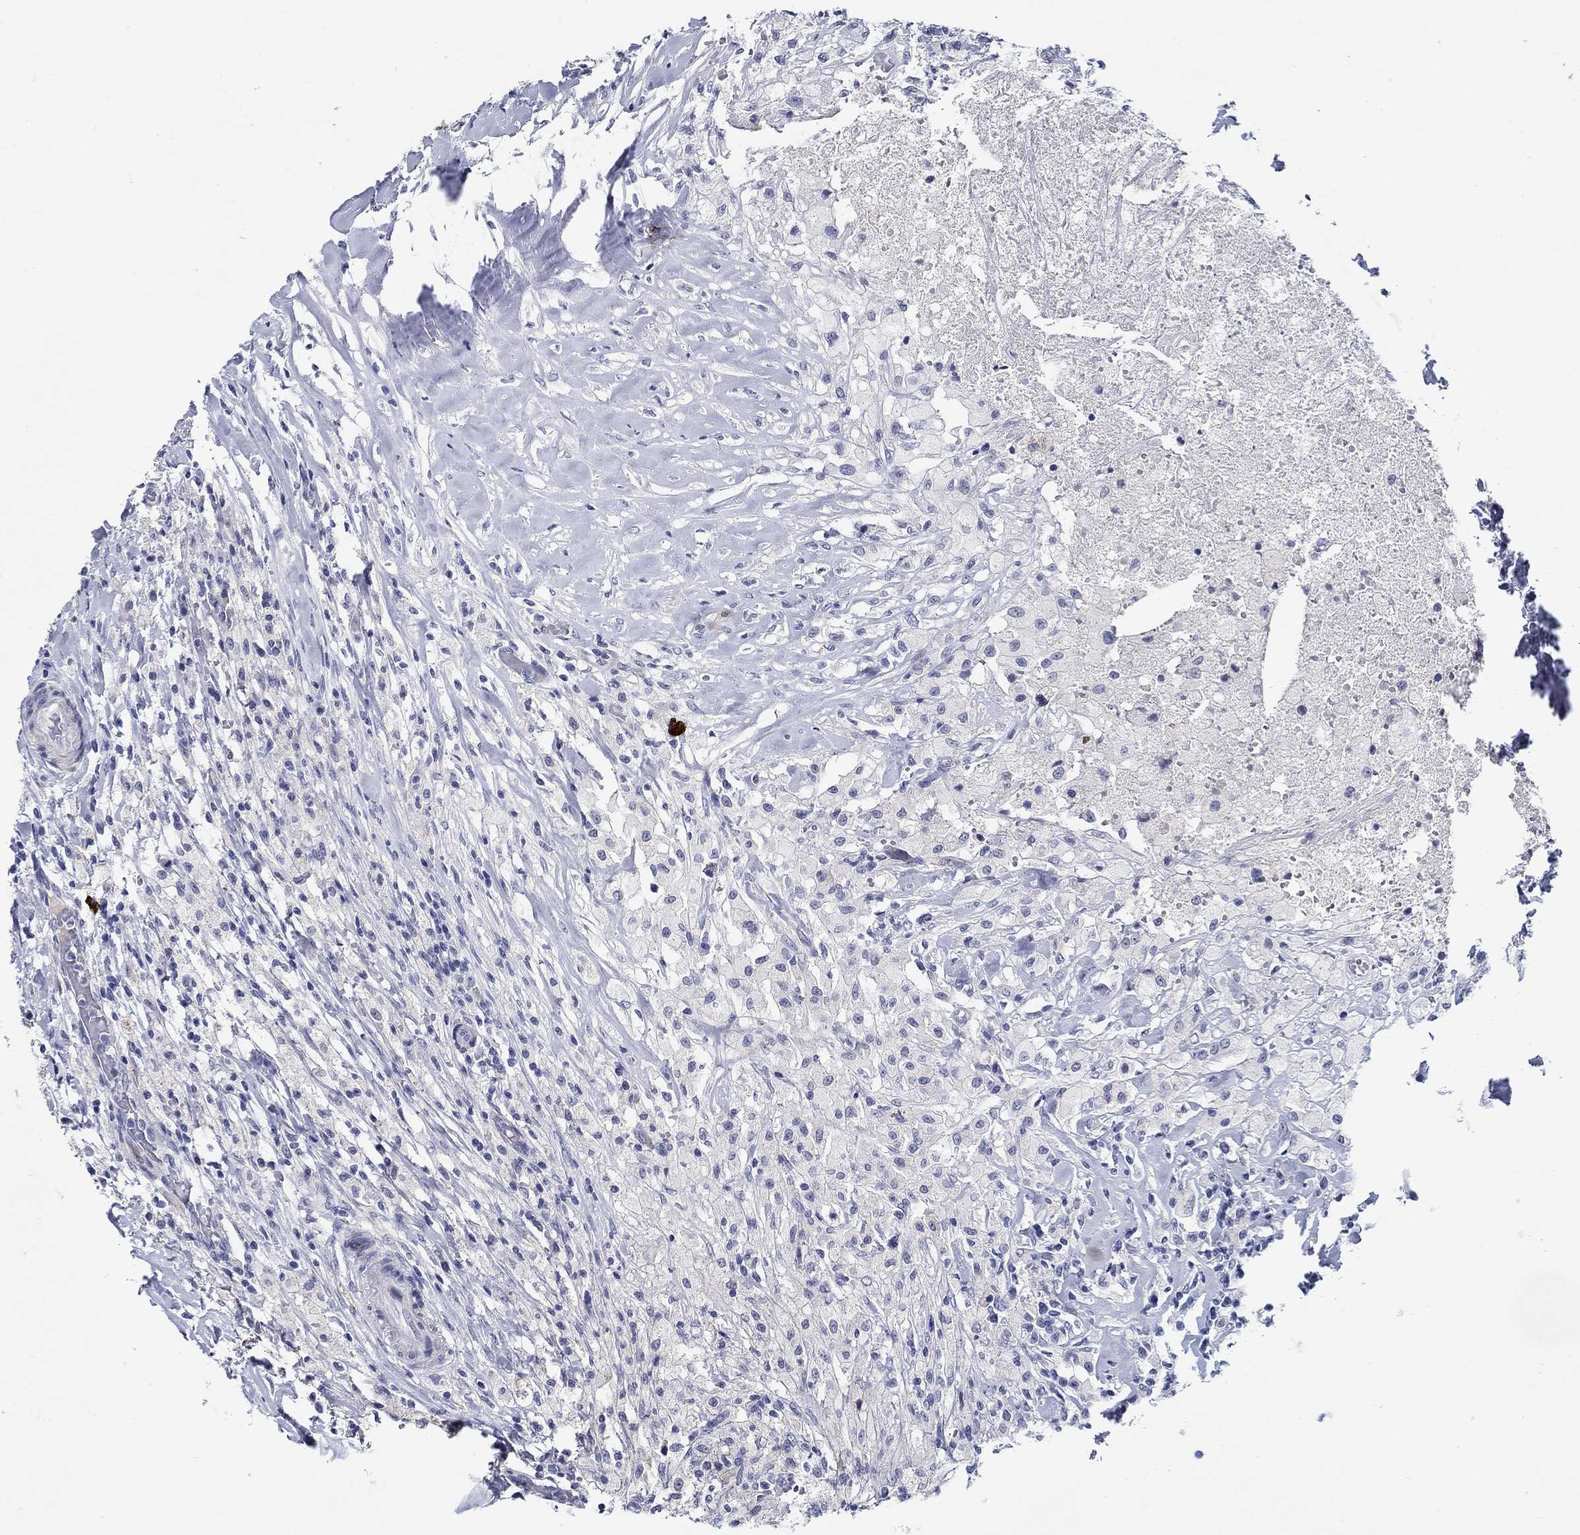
{"staining": {"intensity": "negative", "quantity": "none", "location": "none"}, "tissue": "testis cancer", "cell_type": "Tumor cells", "image_type": "cancer", "snomed": [{"axis": "morphology", "description": "Necrosis, NOS"}, {"axis": "morphology", "description": "Carcinoma, Embryonal, NOS"}, {"axis": "topography", "description": "Testis"}], "caption": "Protein analysis of testis cancer exhibits no significant staining in tumor cells. Nuclei are stained in blue.", "gene": "MC2R", "patient": {"sex": "male", "age": 19}}